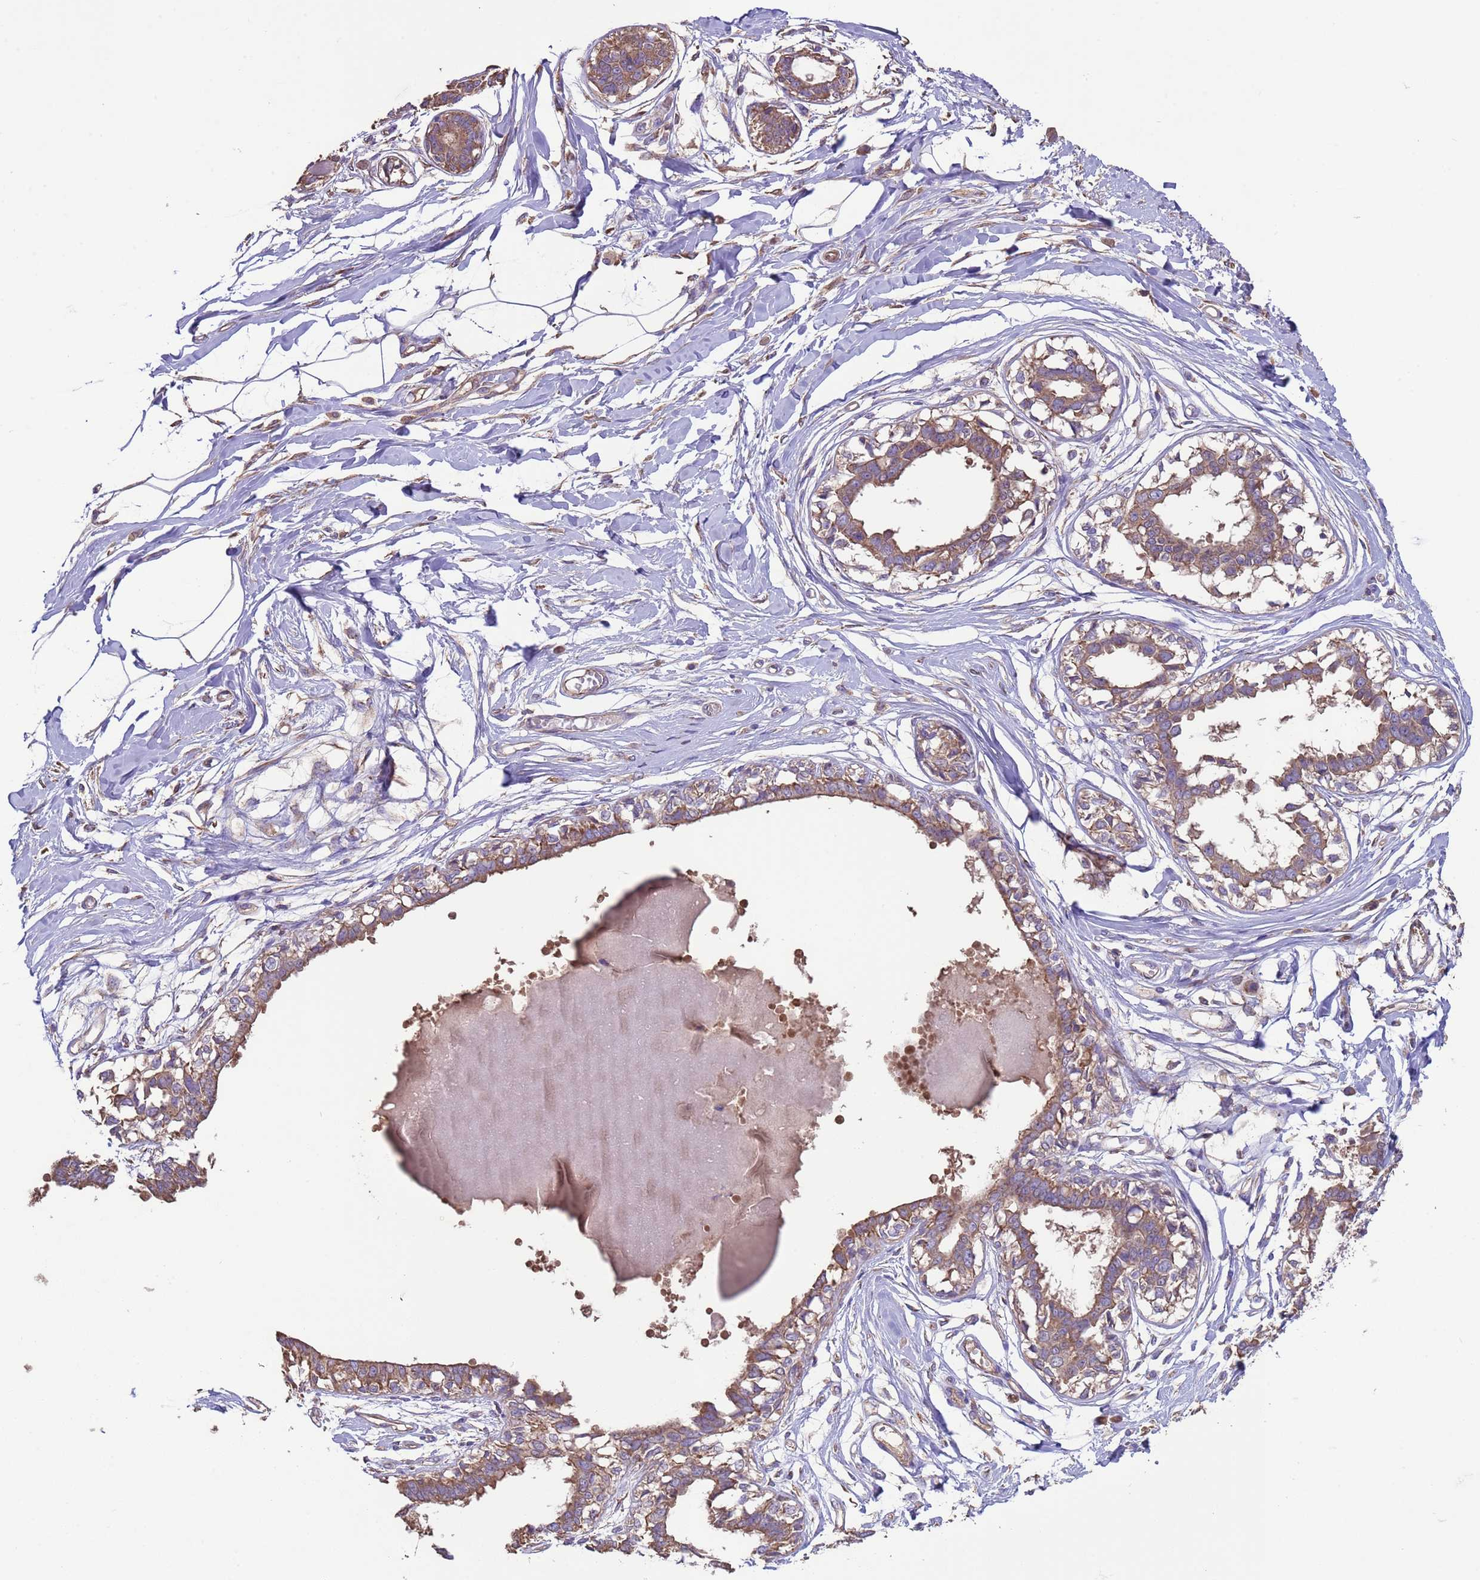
{"staining": {"intensity": "negative", "quantity": "none", "location": "none"}, "tissue": "breast", "cell_type": "Adipocytes", "image_type": "normal", "snomed": [{"axis": "morphology", "description": "Normal tissue, NOS"}, {"axis": "topography", "description": "Breast"}], "caption": "The immunohistochemistry (IHC) micrograph has no significant expression in adipocytes of breast. Nuclei are stained in blue.", "gene": "EEF1AKMT1", "patient": {"sex": "female", "age": 45}}